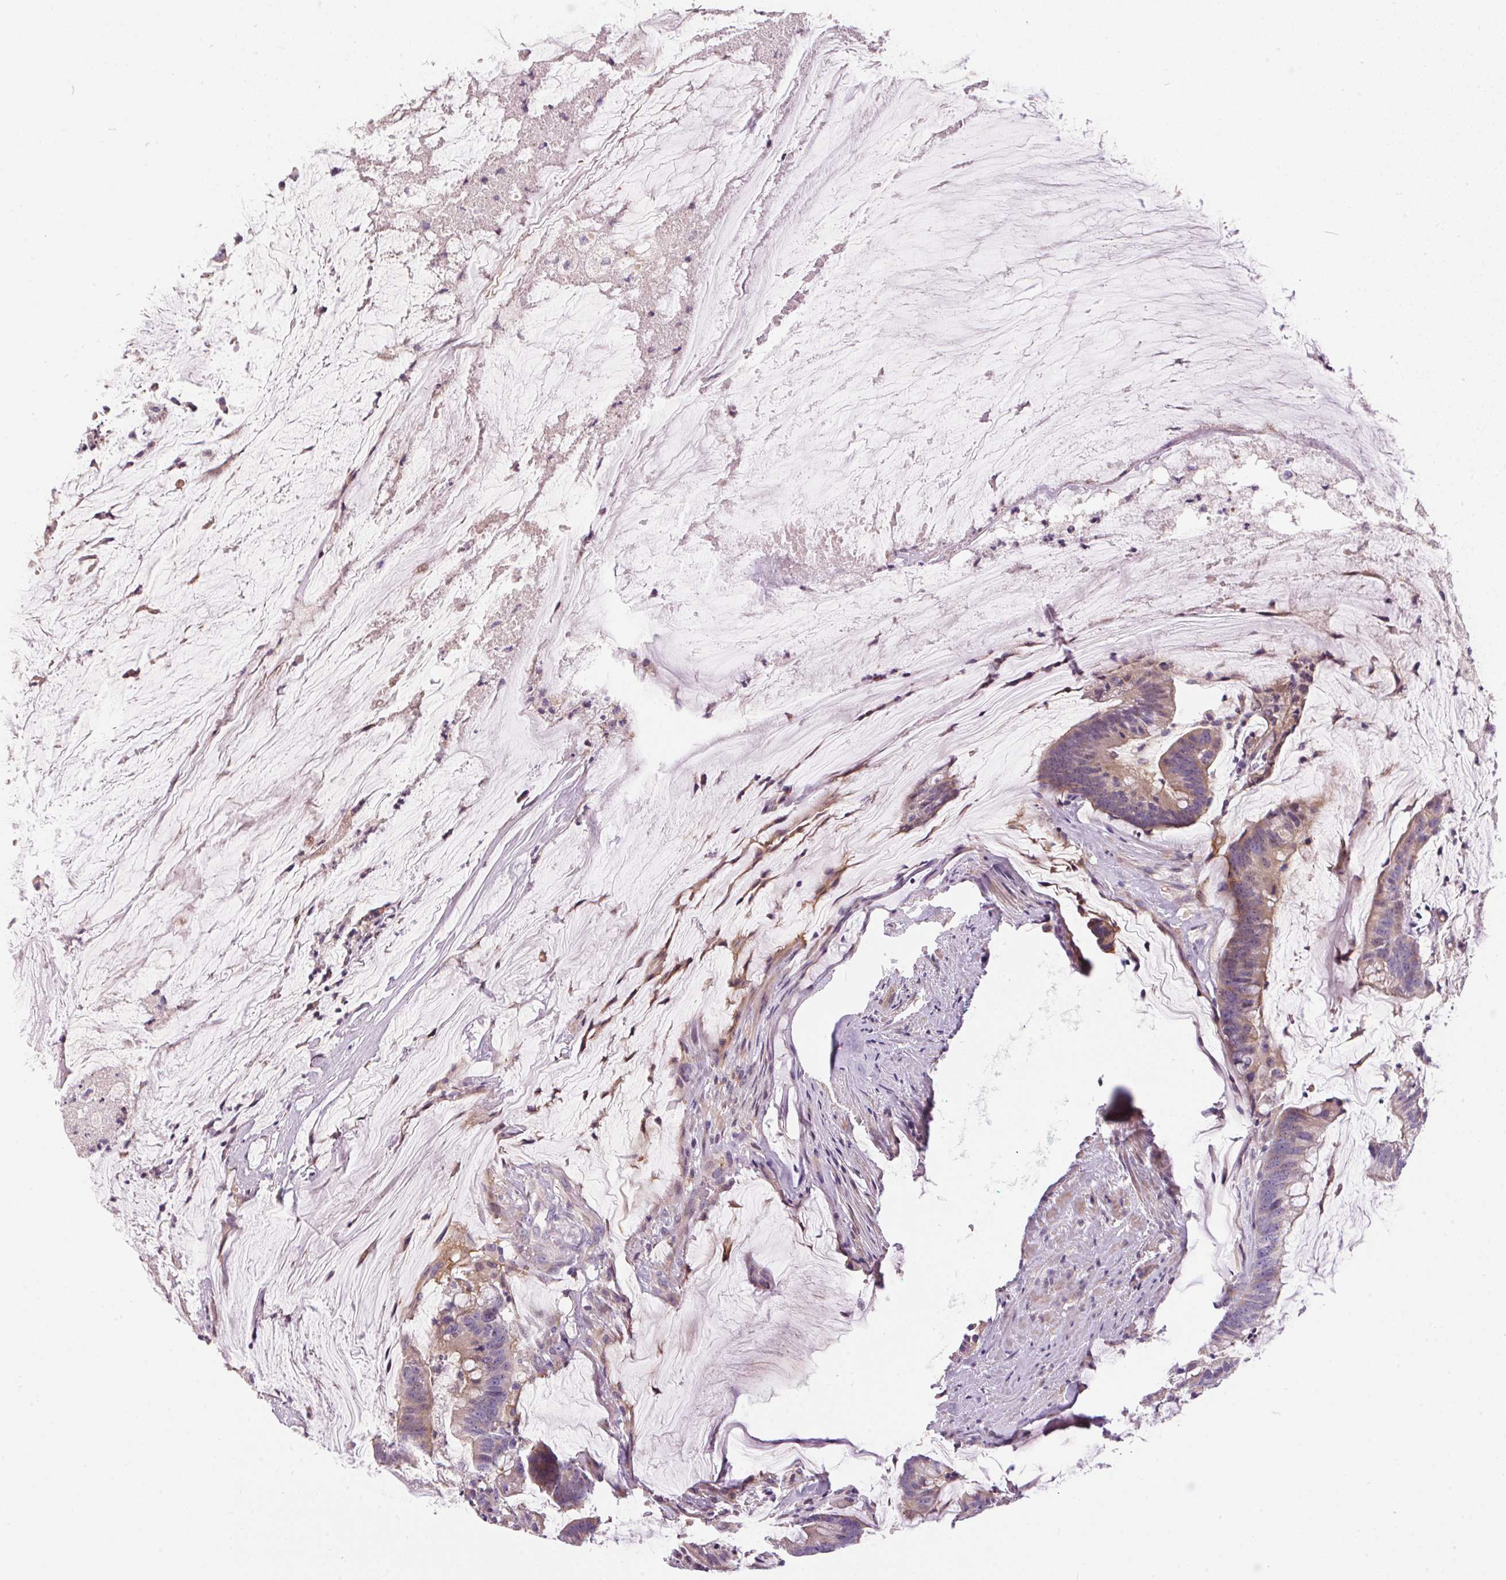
{"staining": {"intensity": "weak", "quantity": "25%-75%", "location": "cytoplasmic/membranous"}, "tissue": "colorectal cancer", "cell_type": "Tumor cells", "image_type": "cancer", "snomed": [{"axis": "morphology", "description": "Adenocarcinoma, NOS"}, {"axis": "topography", "description": "Colon"}], "caption": "DAB (3,3'-diaminobenzidine) immunohistochemical staining of human colorectal cancer (adenocarcinoma) displays weak cytoplasmic/membranous protein positivity in approximately 25%-75% of tumor cells.", "gene": "UNC13B", "patient": {"sex": "male", "age": 62}}